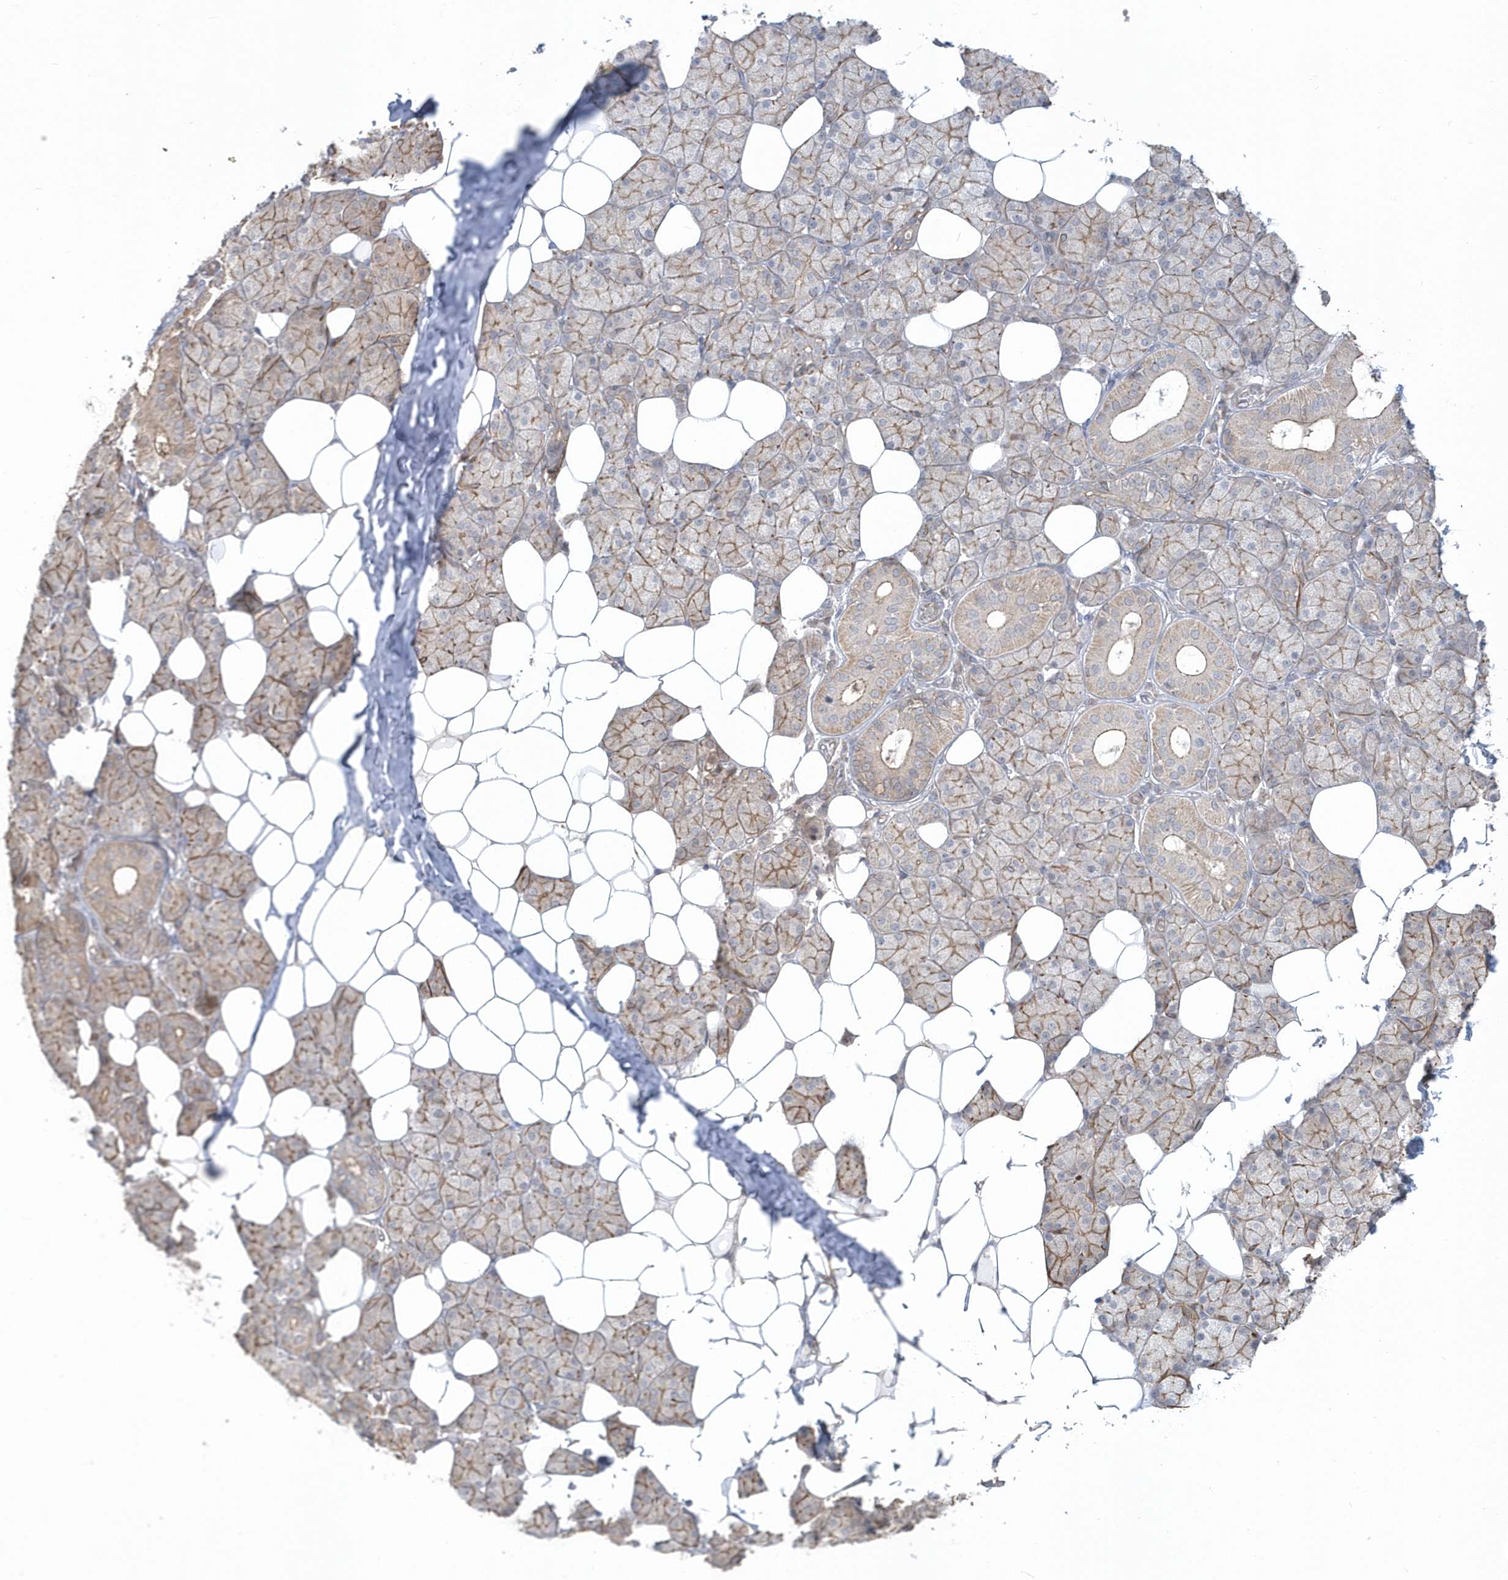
{"staining": {"intensity": "moderate", "quantity": "25%-75%", "location": "cytoplasmic/membranous"}, "tissue": "salivary gland", "cell_type": "Glandular cells", "image_type": "normal", "snomed": [{"axis": "morphology", "description": "Normal tissue, NOS"}, {"axis": "topography", "description": "Salivary gland"}], "caption": "This micrograph demonstrates IHC staining of unremarkable human salivary gland, with medium moderate cytoplasmic/membranous expression in approximately 25%-75% of glandular cells.", "gene": "ARMC8", "patient": {"sex": "female", "age": 33}}